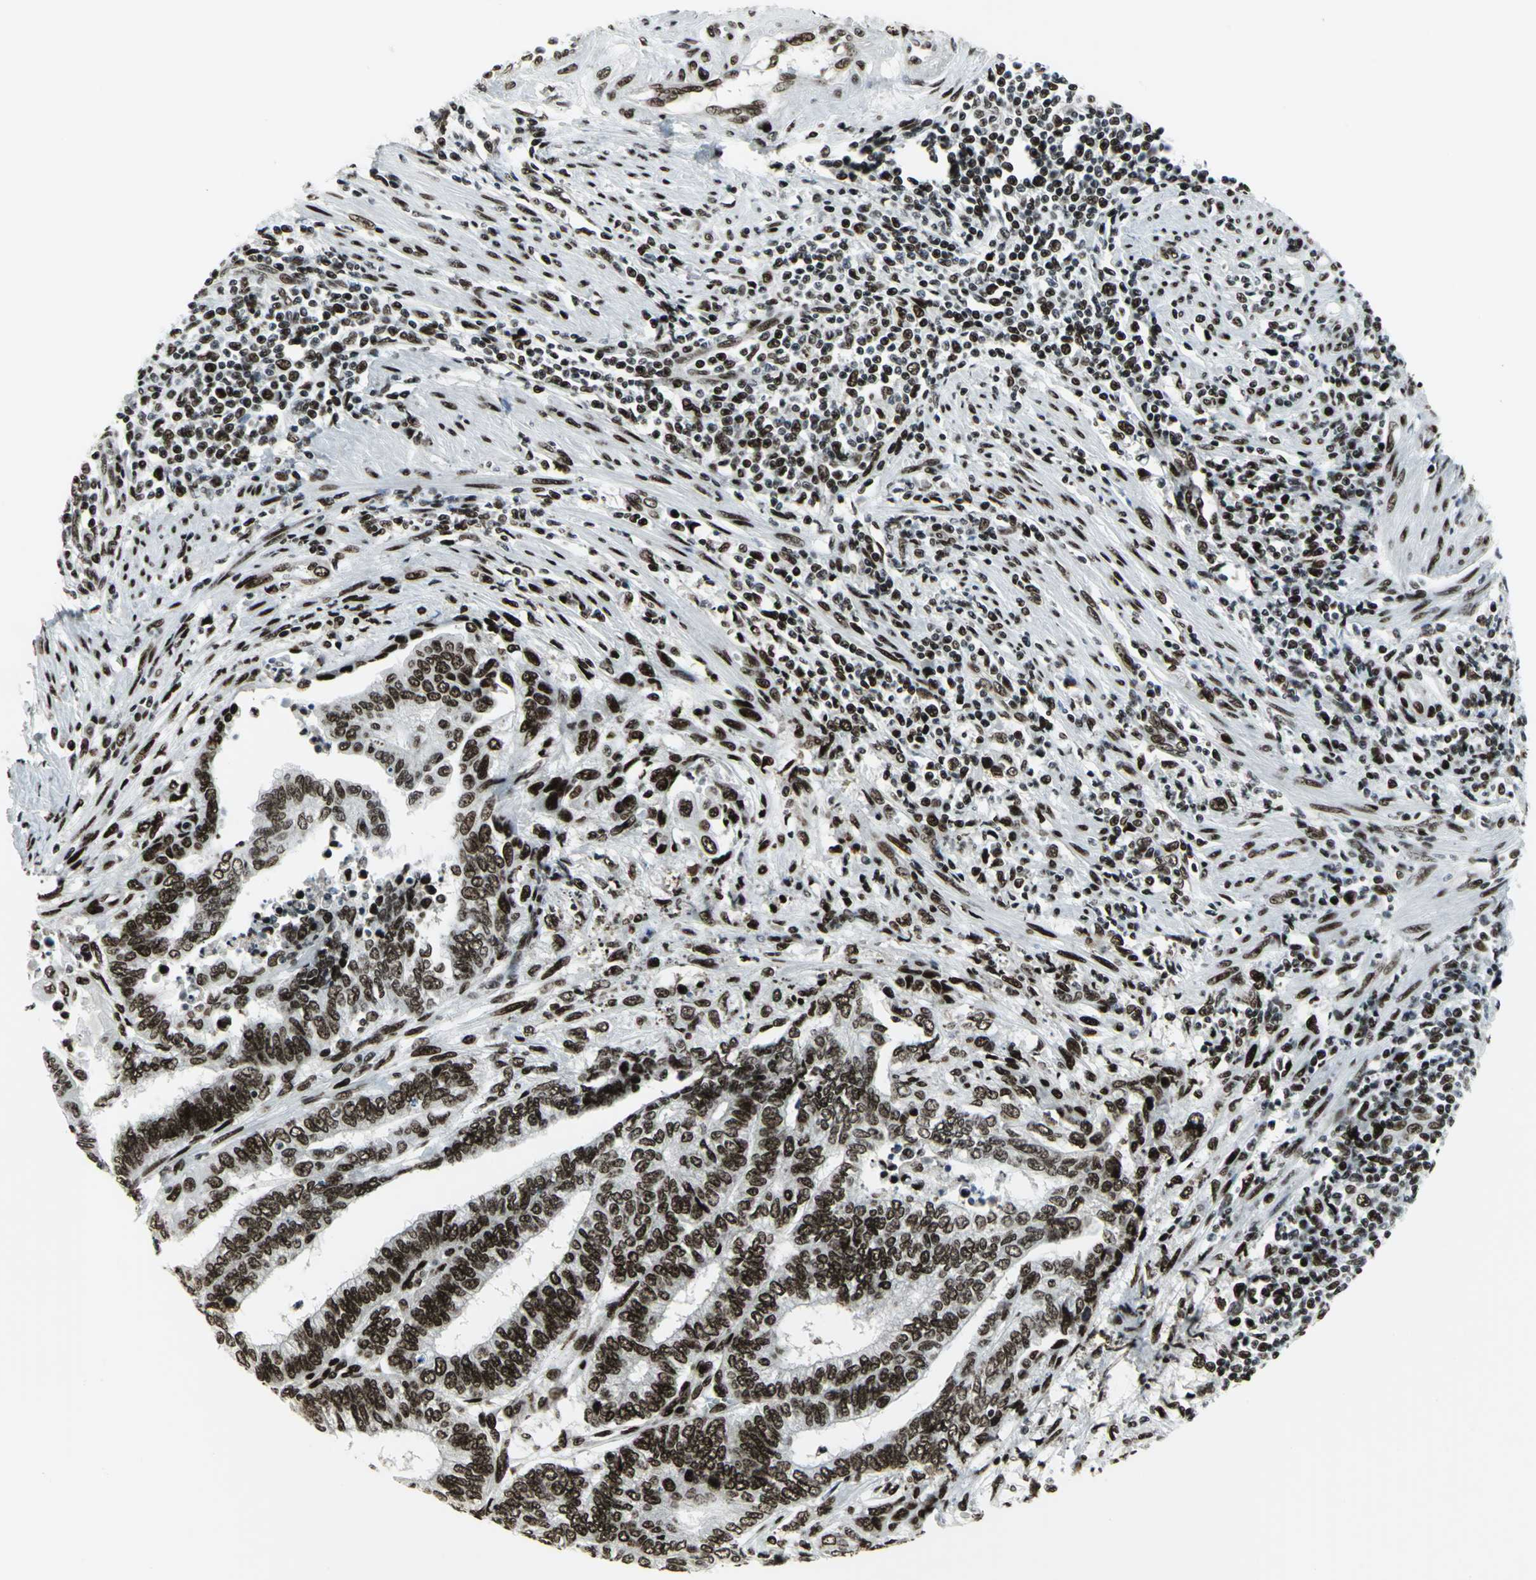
{"staining": {"intensity": "strong", "quantity": ">75%", "location": "nuclear"}, "tissue": "endometrial cancer", "cell_type": "Tumor cells", "image_type": "cancer", "snomed": [{"axis": "morphology", "description": "Adenocarcinoma, NOS"}, {"axis": "topography", "description": "Uterus"}, {"axis": "topography", "description": "Endometrium"}], "caption": "Immunohistochemistry (IHC) of endometrial cancer exhibits high levels of strong nuclear staining in approximately >75% of tumor cells. The staining was performed using DAB (3,3'-diaminobenzidine), with brown indicating positive protein expression. Nuclei are stained blue with hematoxylin.", "gene": "SMARCA4", "patient": {"sex": "female", "age": 70}}